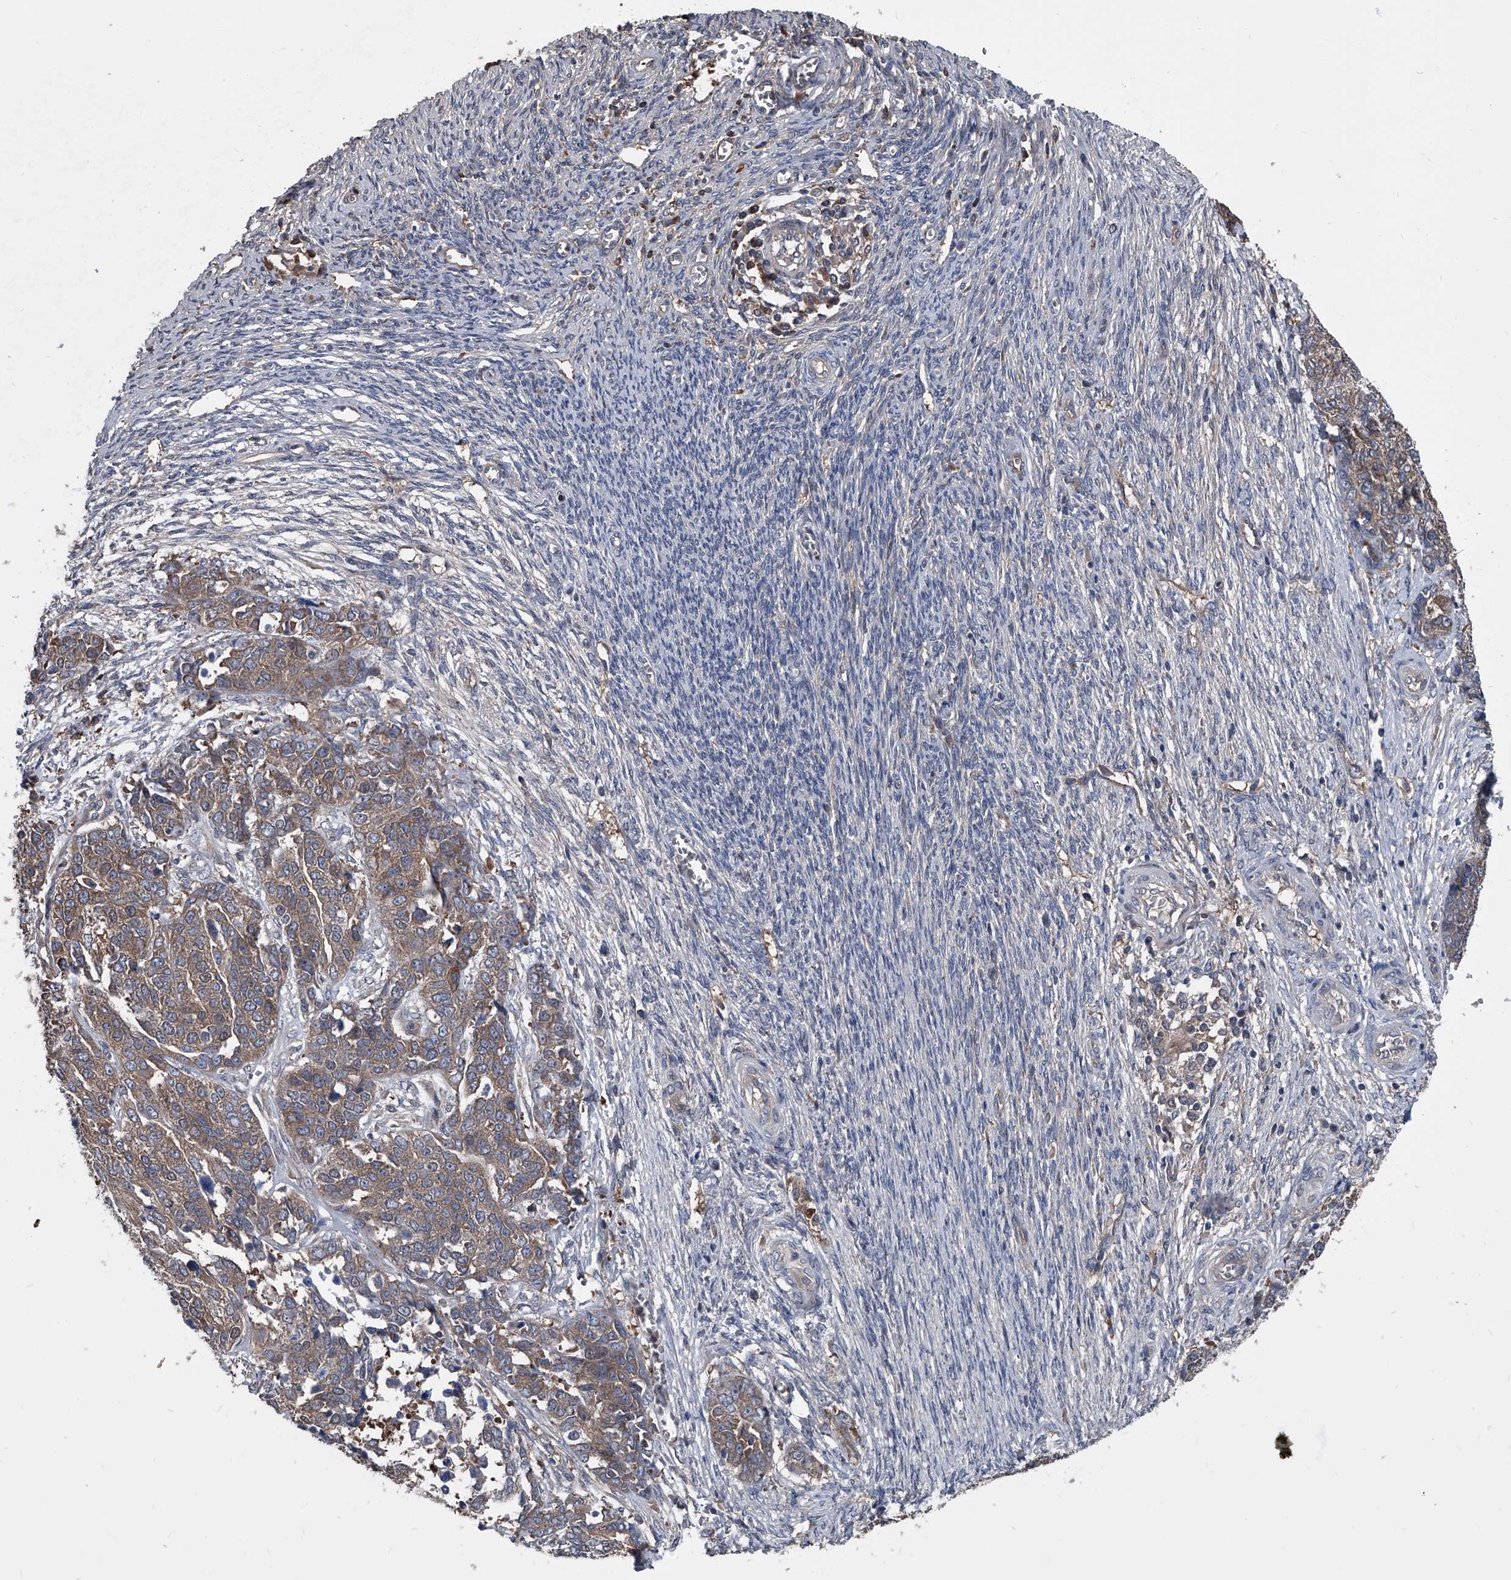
{"staining": {"intensity": "moderate", "quantity": ">75%", "location": "cytoplasmic/membranous"}, "tissue": "ovarian cancer", "cell_type": "Tumor cells", "image_type": "cancer", "snomed": [{"axis": "morphology", "description": "Cystadenocarcinoma, serous, NOS"}, {"axis": "topography", "description": "Ovary"}], "caption": "Immunohistochemistry (IHC) of ovarian cancer (serous cystadenocarcinoma) exhibits medium levels of moderate cytoplasmic/membranous expression in about >75% of tumor cells.", "gene": "KIF13A", "patient": {"sex": "female", "age": 44}}